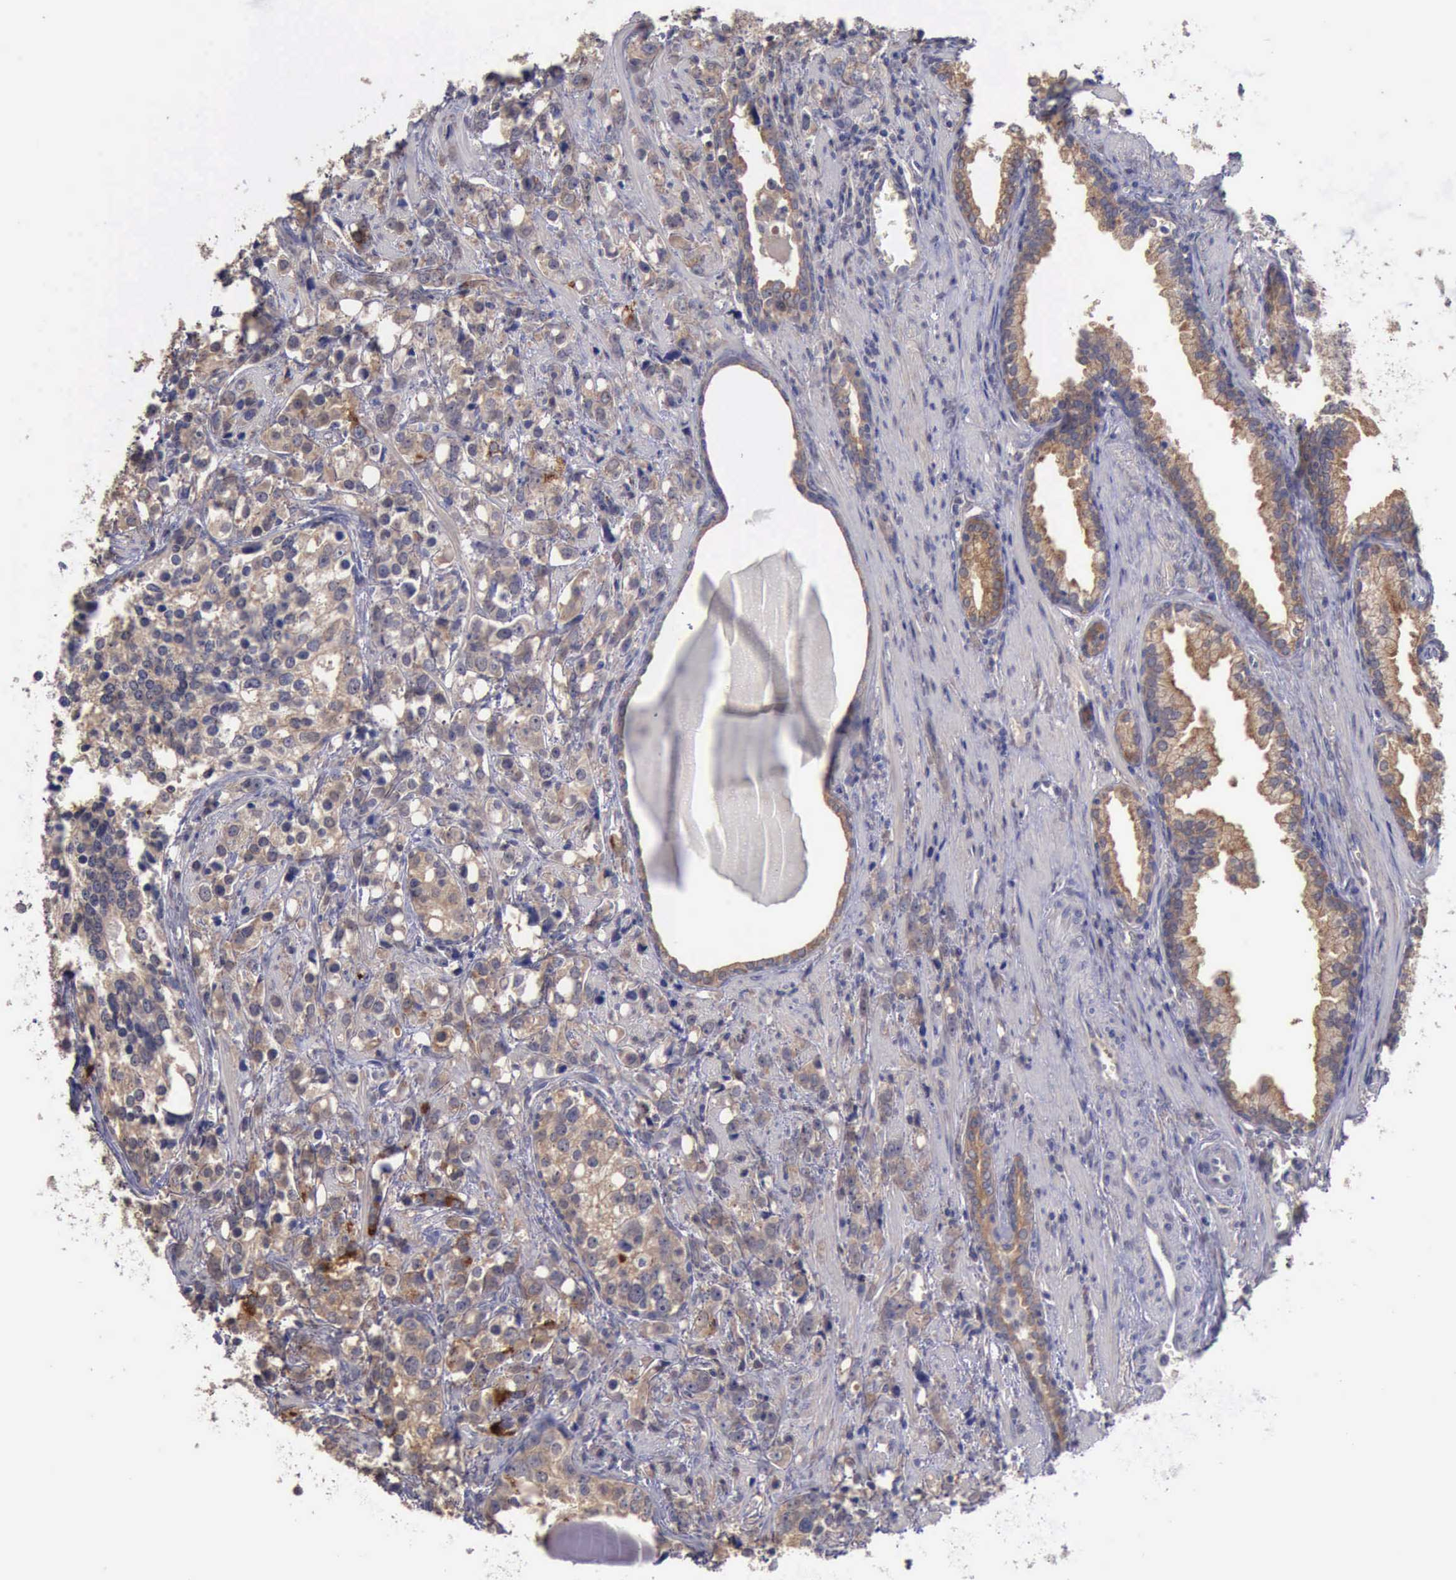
{"staining": {"intensity": "weak", "quantity": ">75%", "location": "cytoplasmic/membranous"}, "tissue": "prostate cancer", "cell_type": "Tumor cells", "image_type": "cancer", "snomed": [{"axis": "morphology", "description": "Adenocarcinoma, High grade"}, {"axis": "topography", "description": "Prostate"}], "caption": "This is an image of immunohistochemistry staining of high-grade adenocarcinoma (prostate), which shows weak positivity in the cytoplasmic/membranous of tumor cells.", "gene": "PHKA1", "patient": {"sex": "male", "age": 71}}